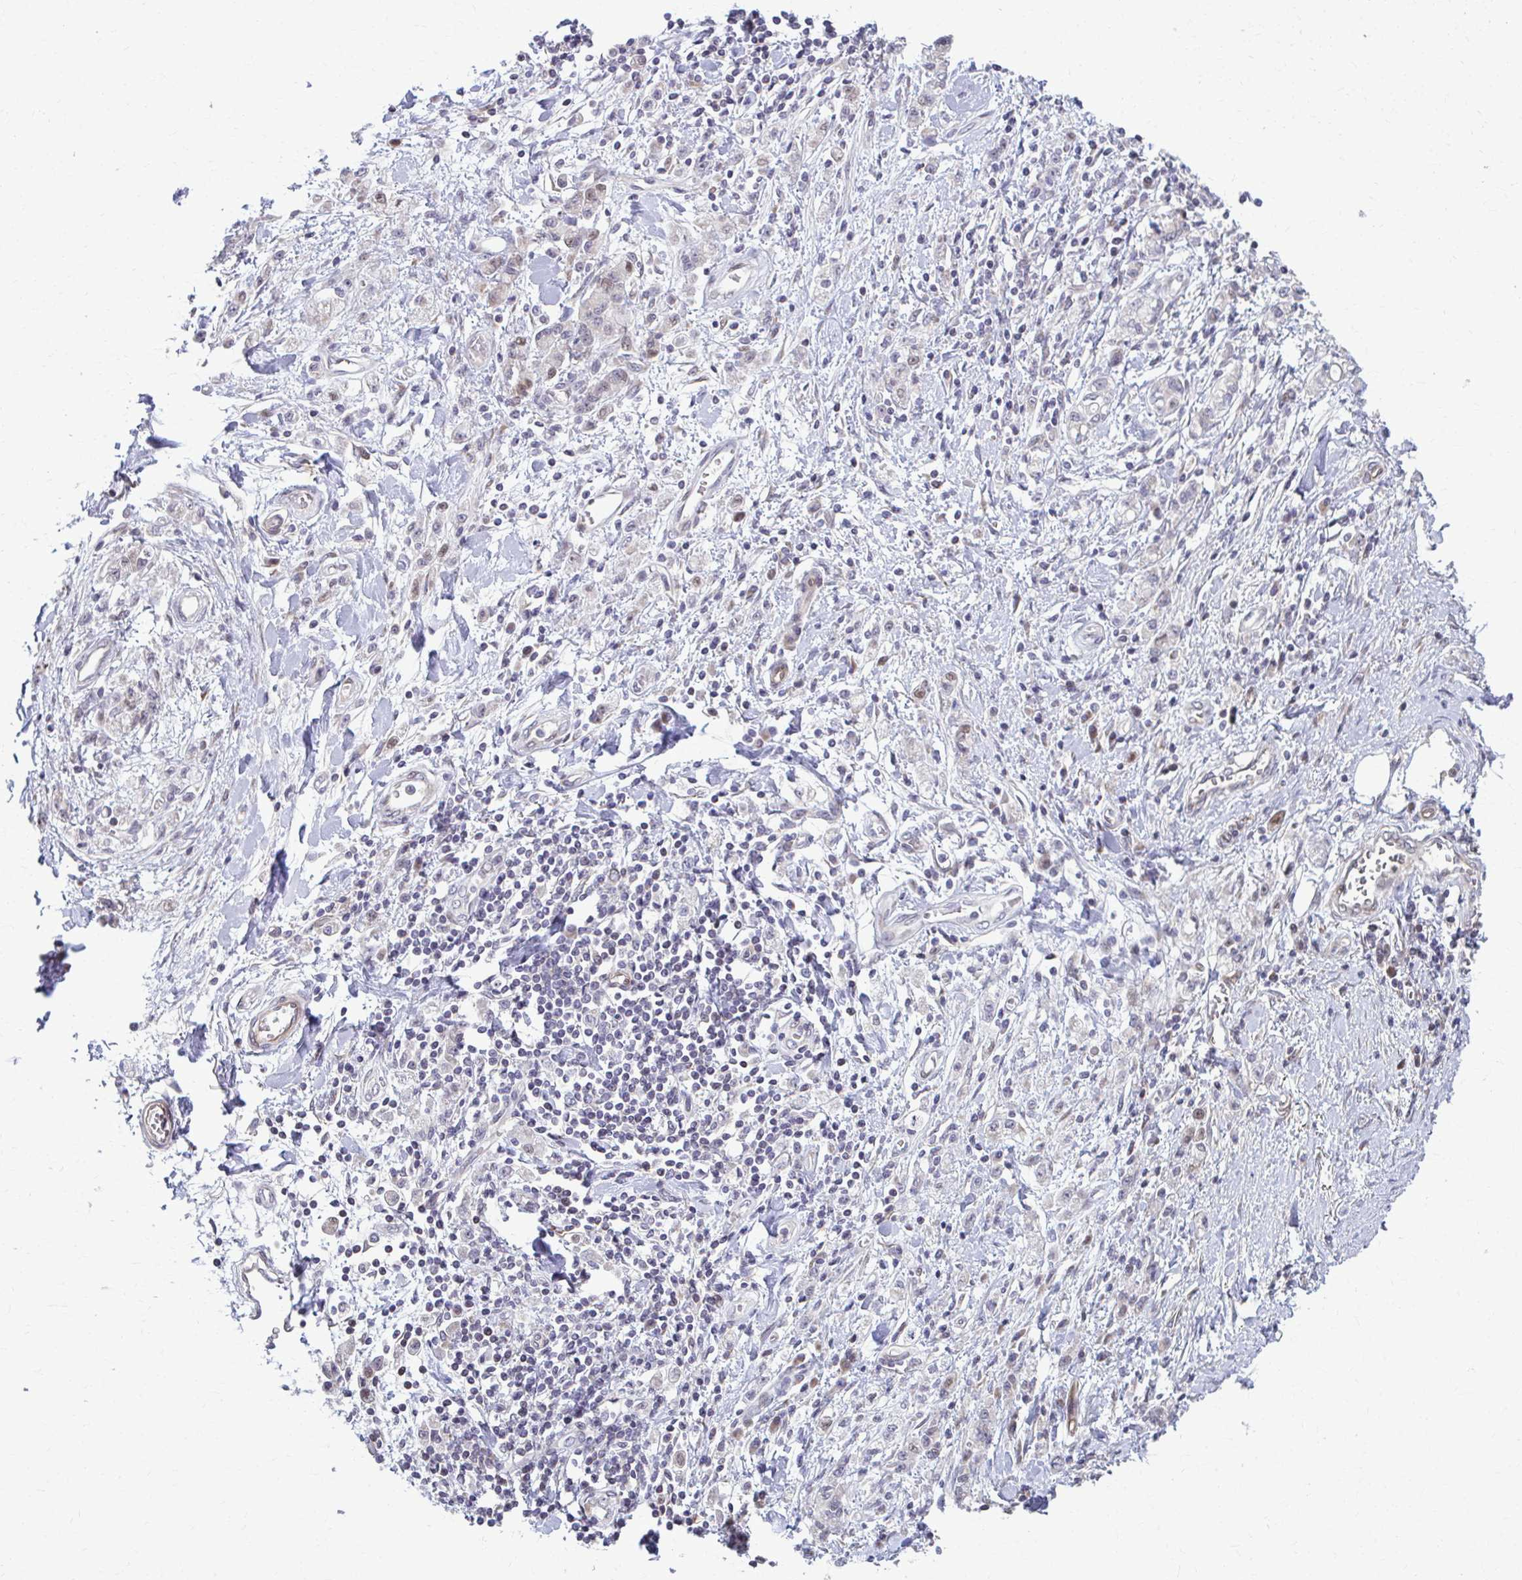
{"staining": {"intensity": "weak", "quantity": "<25%", "location": "nuclear"}, "tissue": "stomach cancer", "cell_type": "Tumor cells", "image_type": "cancer", "snomed": [{"axis": "morphology", "description": "Adenocarcinoma, NOS"}, {"axis": "topography", "description": "Stomach"}], "caption": "The histopathology image demonstrates no significant expression in tumor cells of adenocarcinoma (stomach).", "gene": "MAF1", "patient": {"sex": "male", "age": 77}}